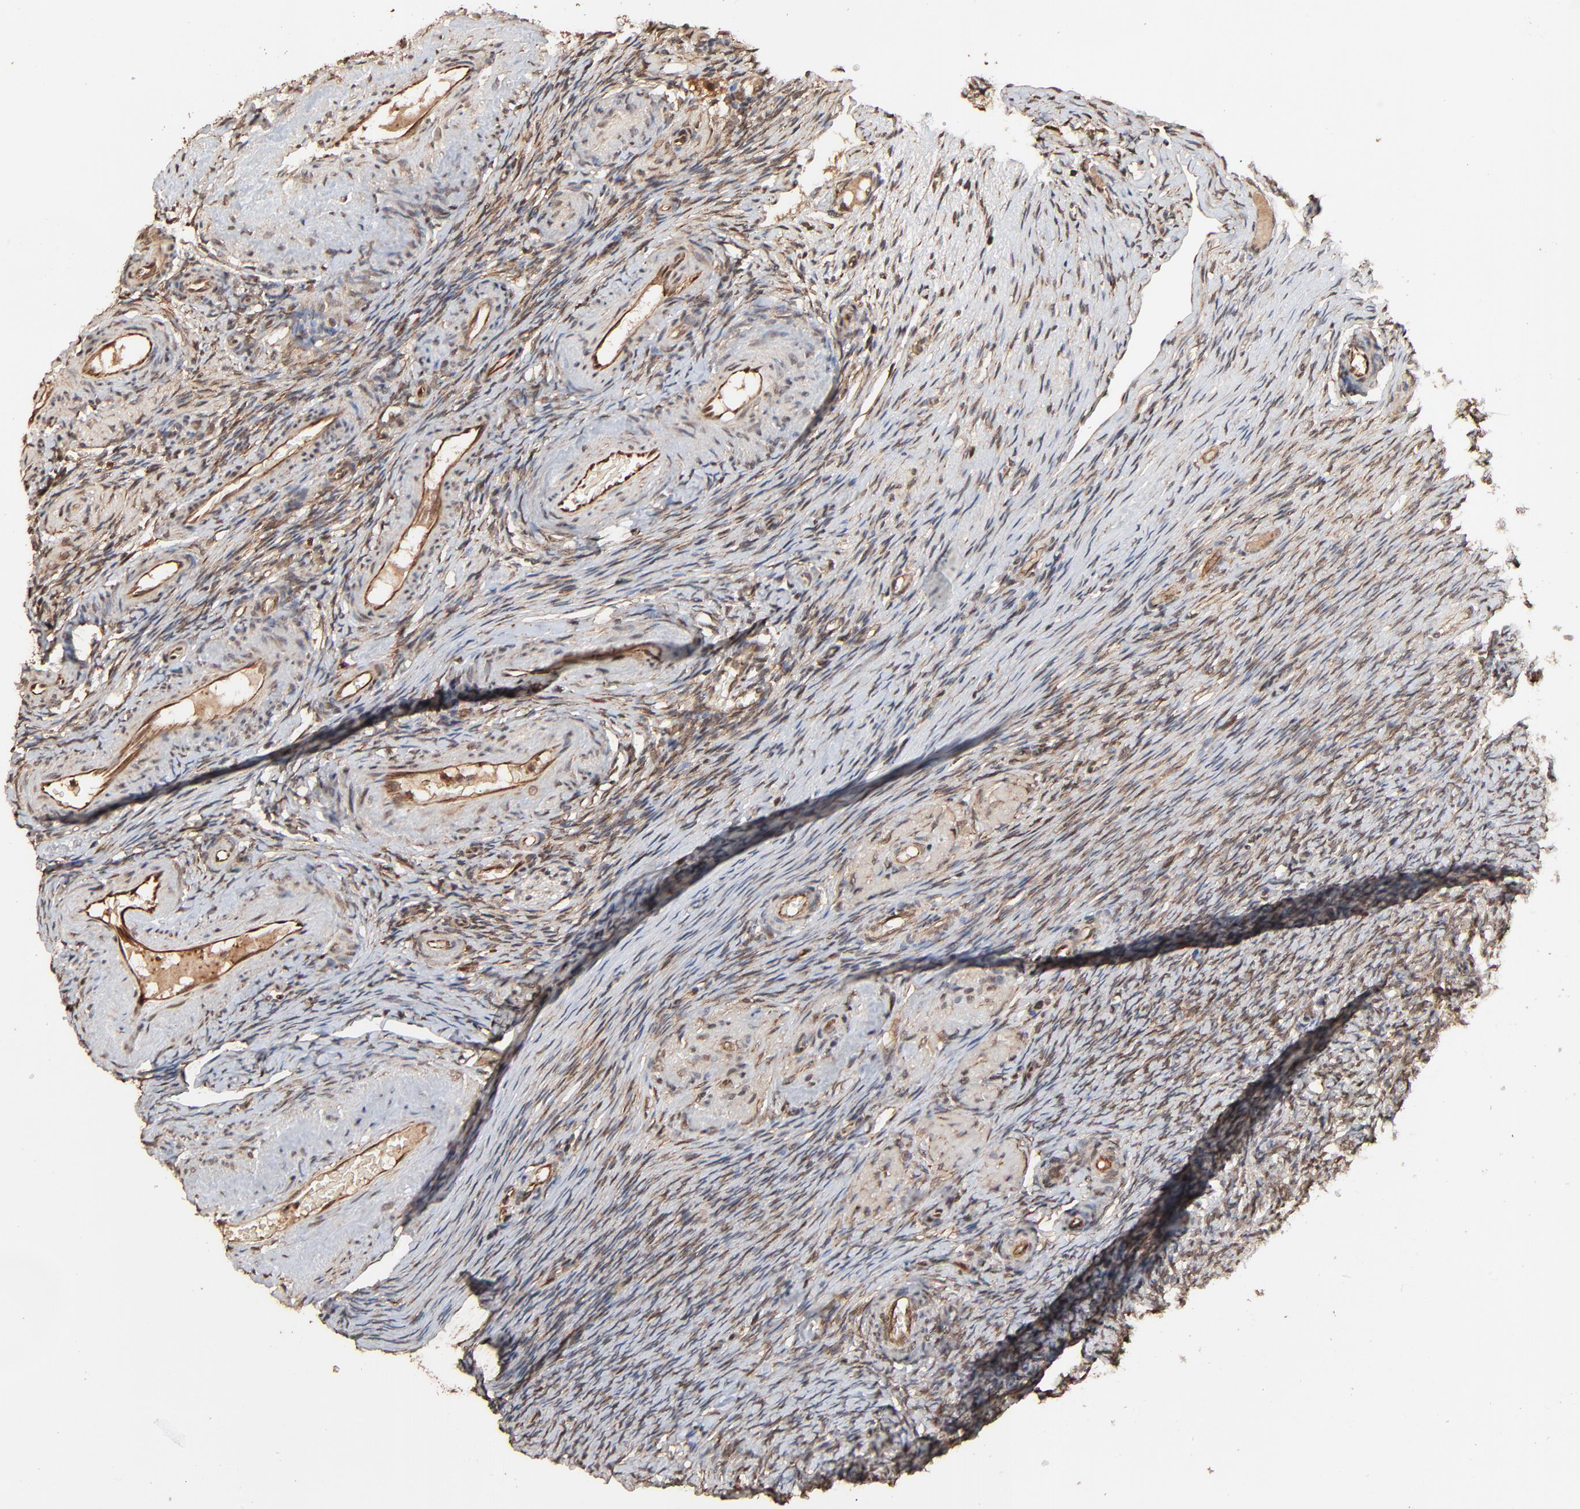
{"staining": {"intensity": "weak", "quantity": "25%-75%", "location": "nuclear"}, "tissue": "ovary", "cell_type": "Ovarian stroma cells", "image_type": "normal", "snomed": [{"axis": "morphology", "description": "Normal tissue, NOS"}, {"axis": "topography", "description": "Ovary"}], "caption": "The histopathology image displays a brown stain indicating the presence of a protein in the nuclear of ovarian stroma cells in ovary.", "gene": "FAM227A", "patient": {"sex": "female", "age": 60}}